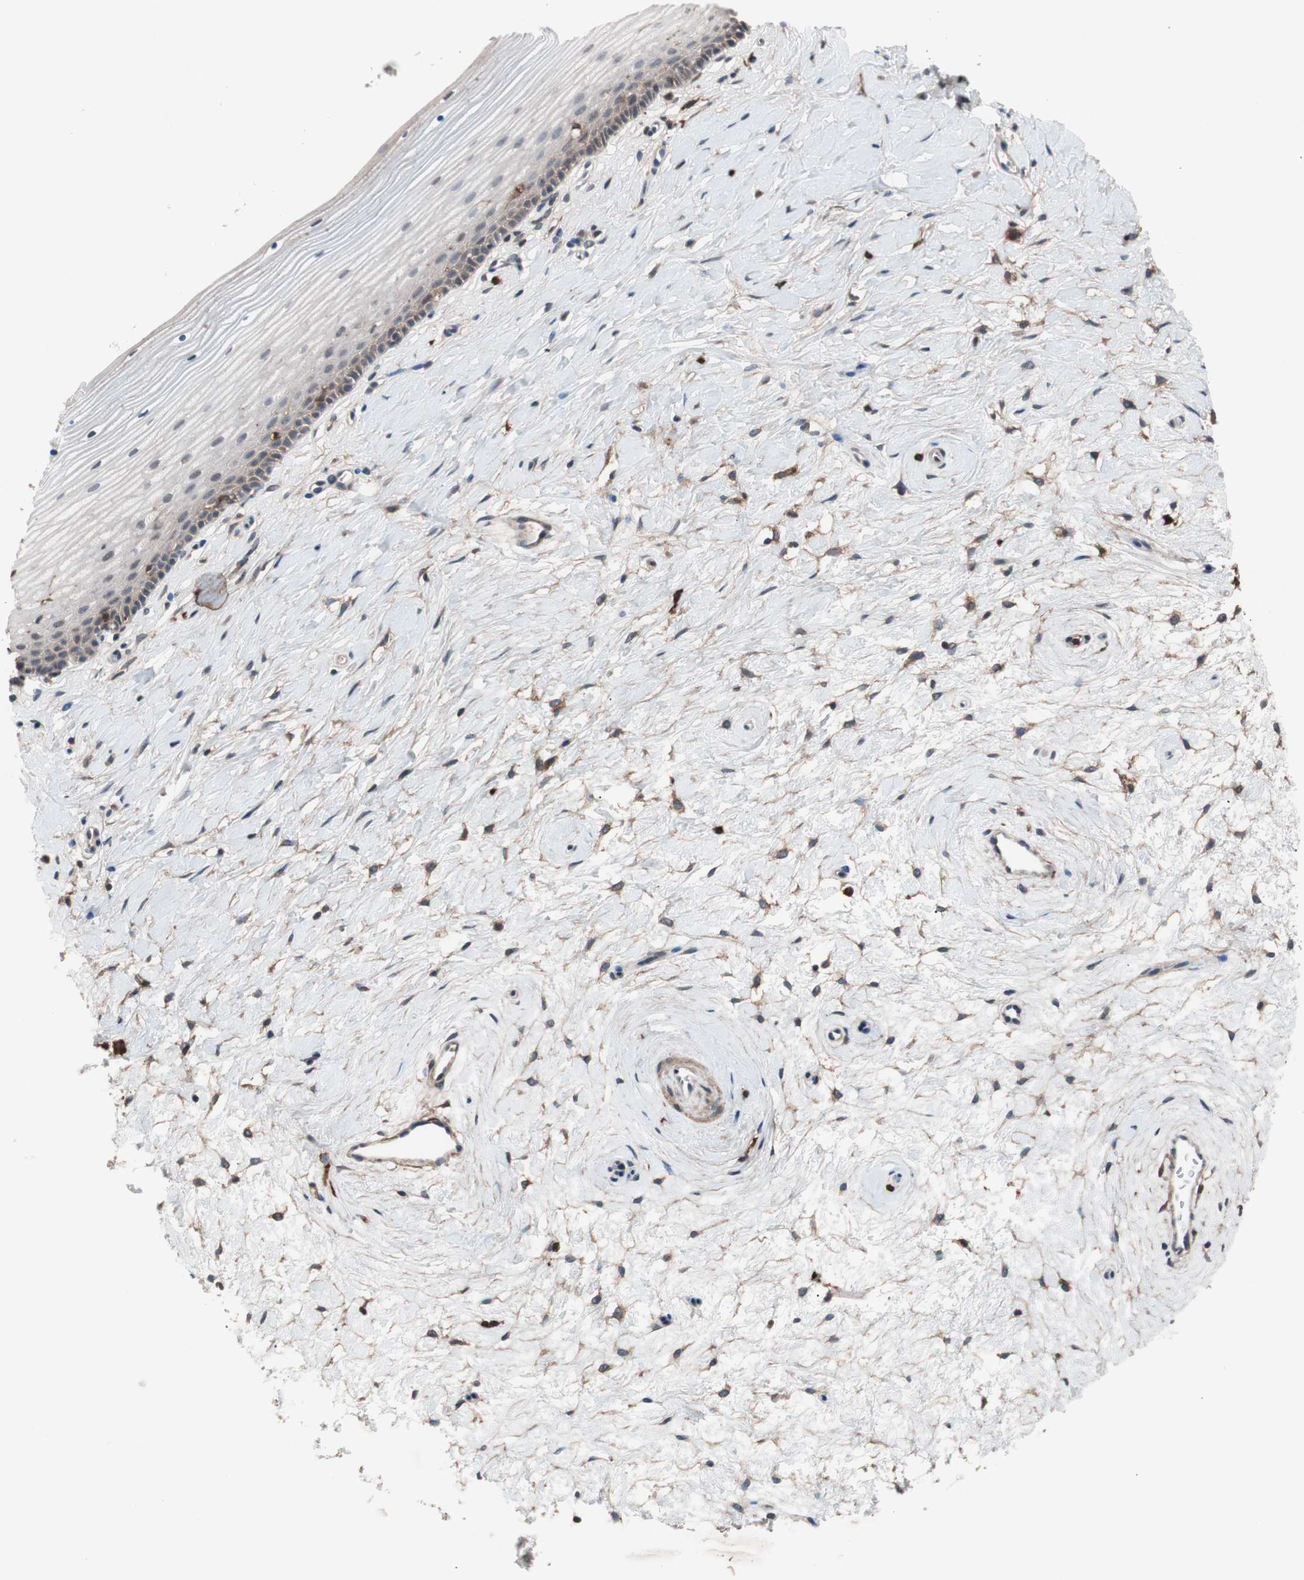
{"staining": {"intensity": "moderate", "quantity": ">75%", "location": "cytoplasmic/membranous"}, "tissue": "cervix", "cell_type": "Glandular cells", "image_type": "normal", "snomed": [{"axis": "morphology", "description": "Normal tissue, NOS"}, {"axis": "topography", "description": "Cervix"}], "caption": "DAB (3,3'-diaminobenzidine) immunohistochemical staining of benign cervix exhibits moderate cytoplasmic/membranous protein positivity in approximately >75% of glandular cells.", "gene": "LITAF", "patient": {"sex": "female", "age": 39}}